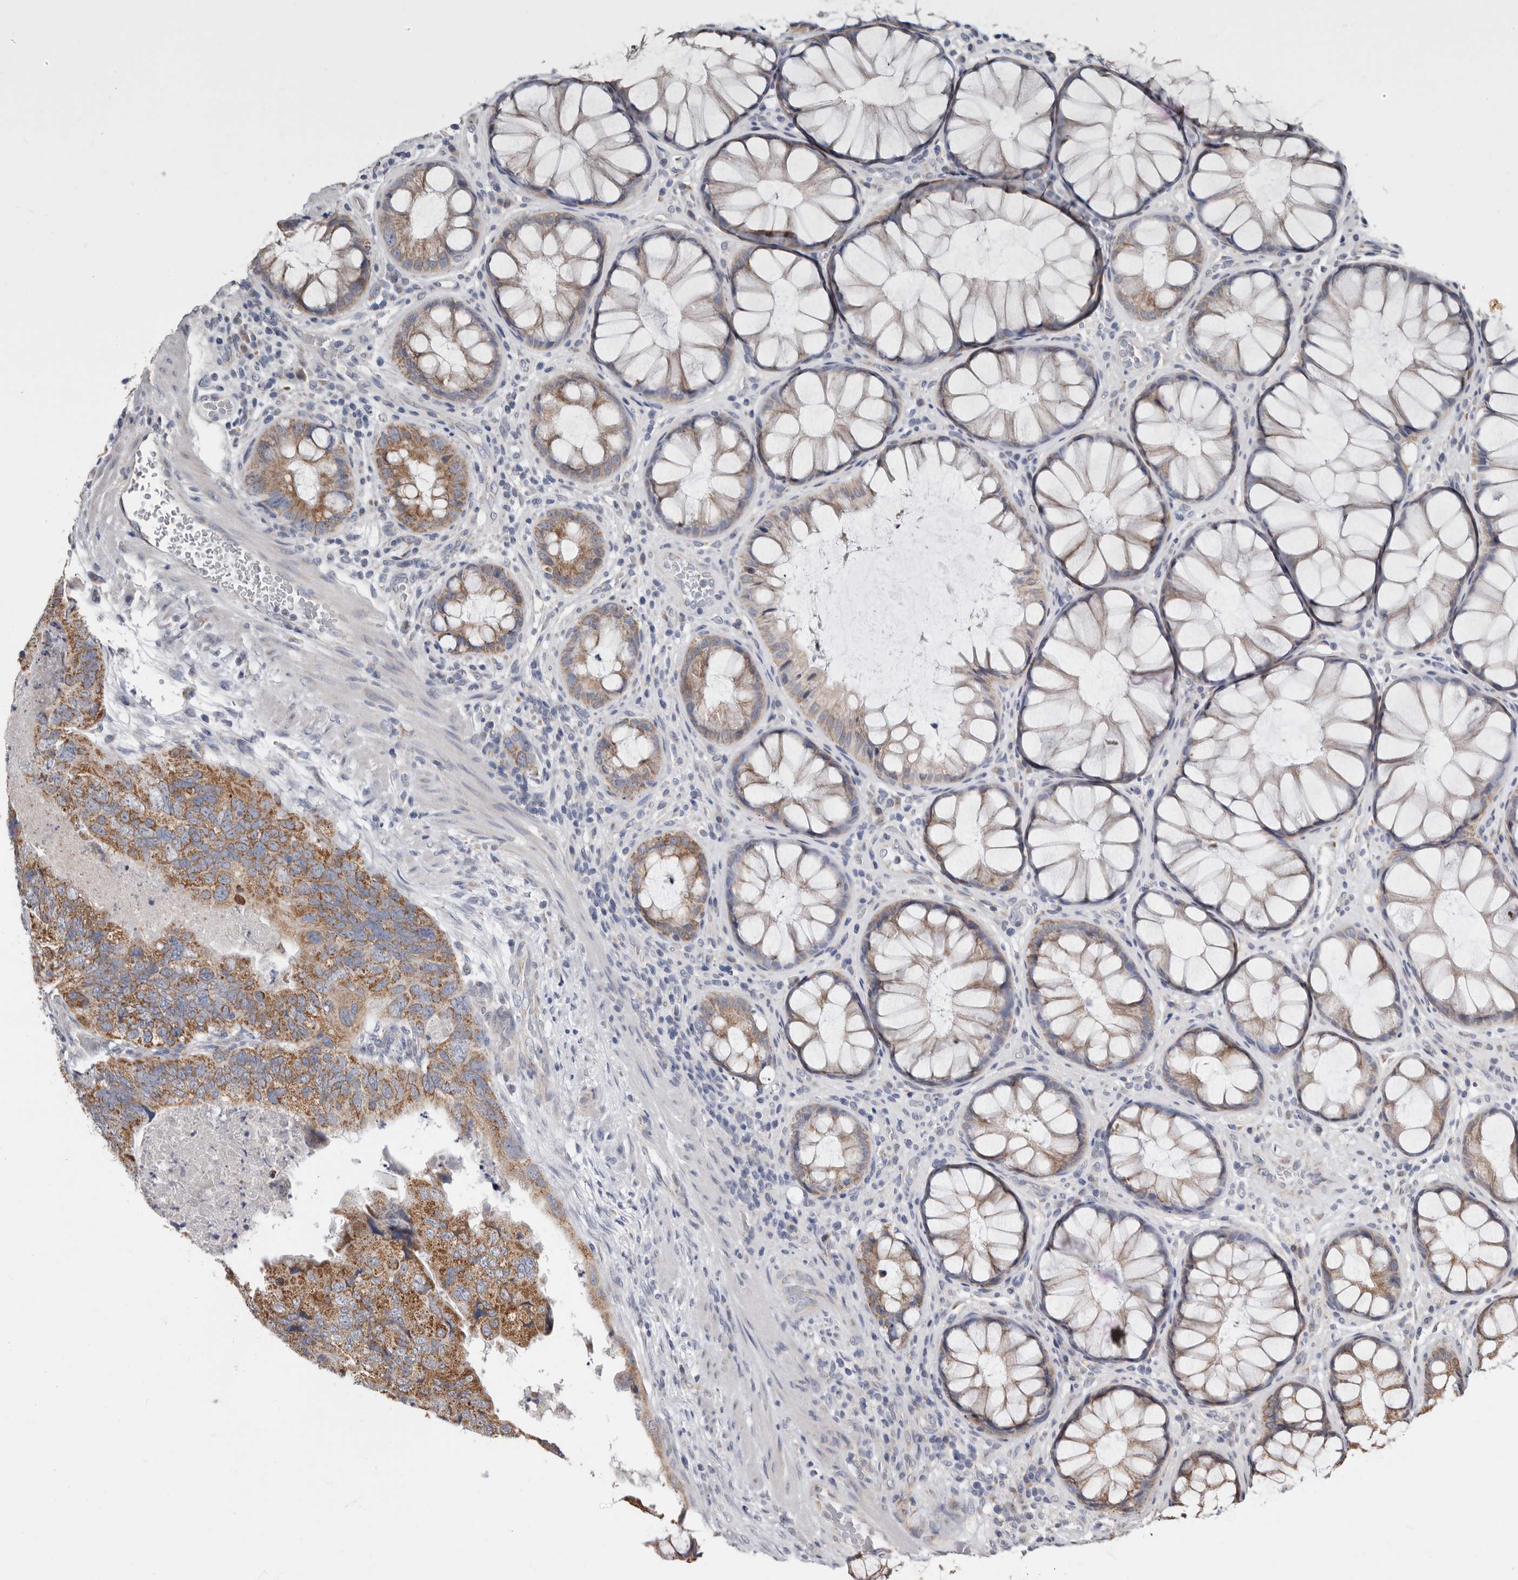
{"staining": {"intensity": "moderate", "quantity": ">75%", "location": "cytoplasmic/membranous"}, "tissue": "colorectal cancer", "cell_type": "Tumor cells", "image_type": "cancer", "snomed": [{"axis": "morphology", "description": "Adenocarcinoma, NOS"}, {"axis": "topography", "description": "Rectum"}], "caption": "Immunohistochemical staining of colorectal adenocarcinoma shows medium levels of moderate cytoplasmic/membranous staining in about >75% of tumor cells.", "gene": "MRPL18", "patient": {"sex": "male", "age": 63}}